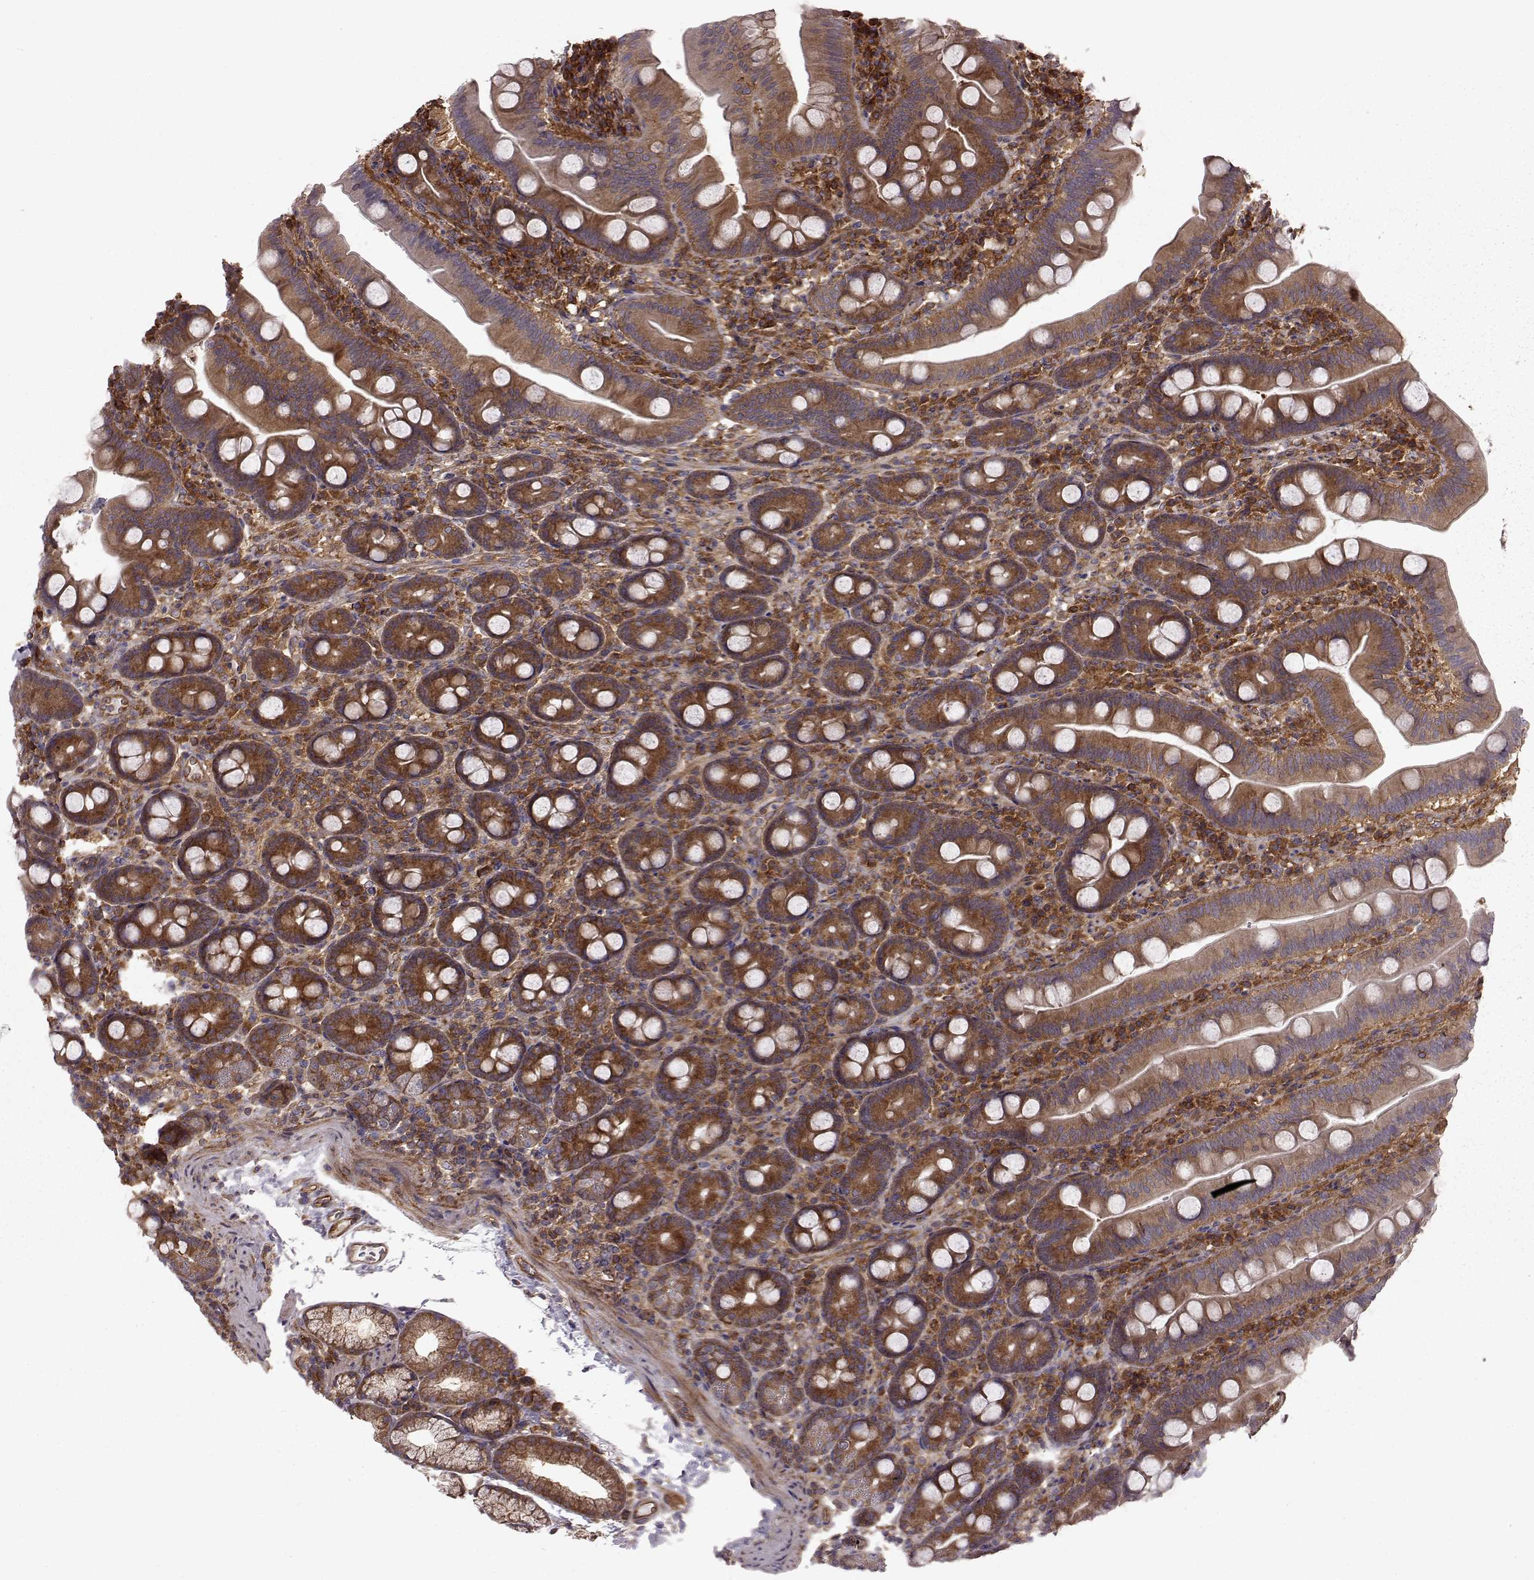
{"staining": {"intensity": "moderate", "quantity": ">75%", "location": "cytoplasmic/membranous"}, "tissue": "duodenum", "cell_type": "Glandular cells", "image_type": "normal", "snomed": [{"axis": "morphology", "description": "Normal tissue, NOS"}, {"axis": "topography", "description": "Duodenum"}], "caption": "Immunohistochemical staining of benign duodenum displays medium levels of moderate cytoplasmic/membranous positivity in approximately >75% of glandular cells. Immunohistochemistry (ihc) stains the protein in brown and the nuclei are stained blue.", "gene": "RABGAP1", "patient": {"sex": "male", "age": 59}}